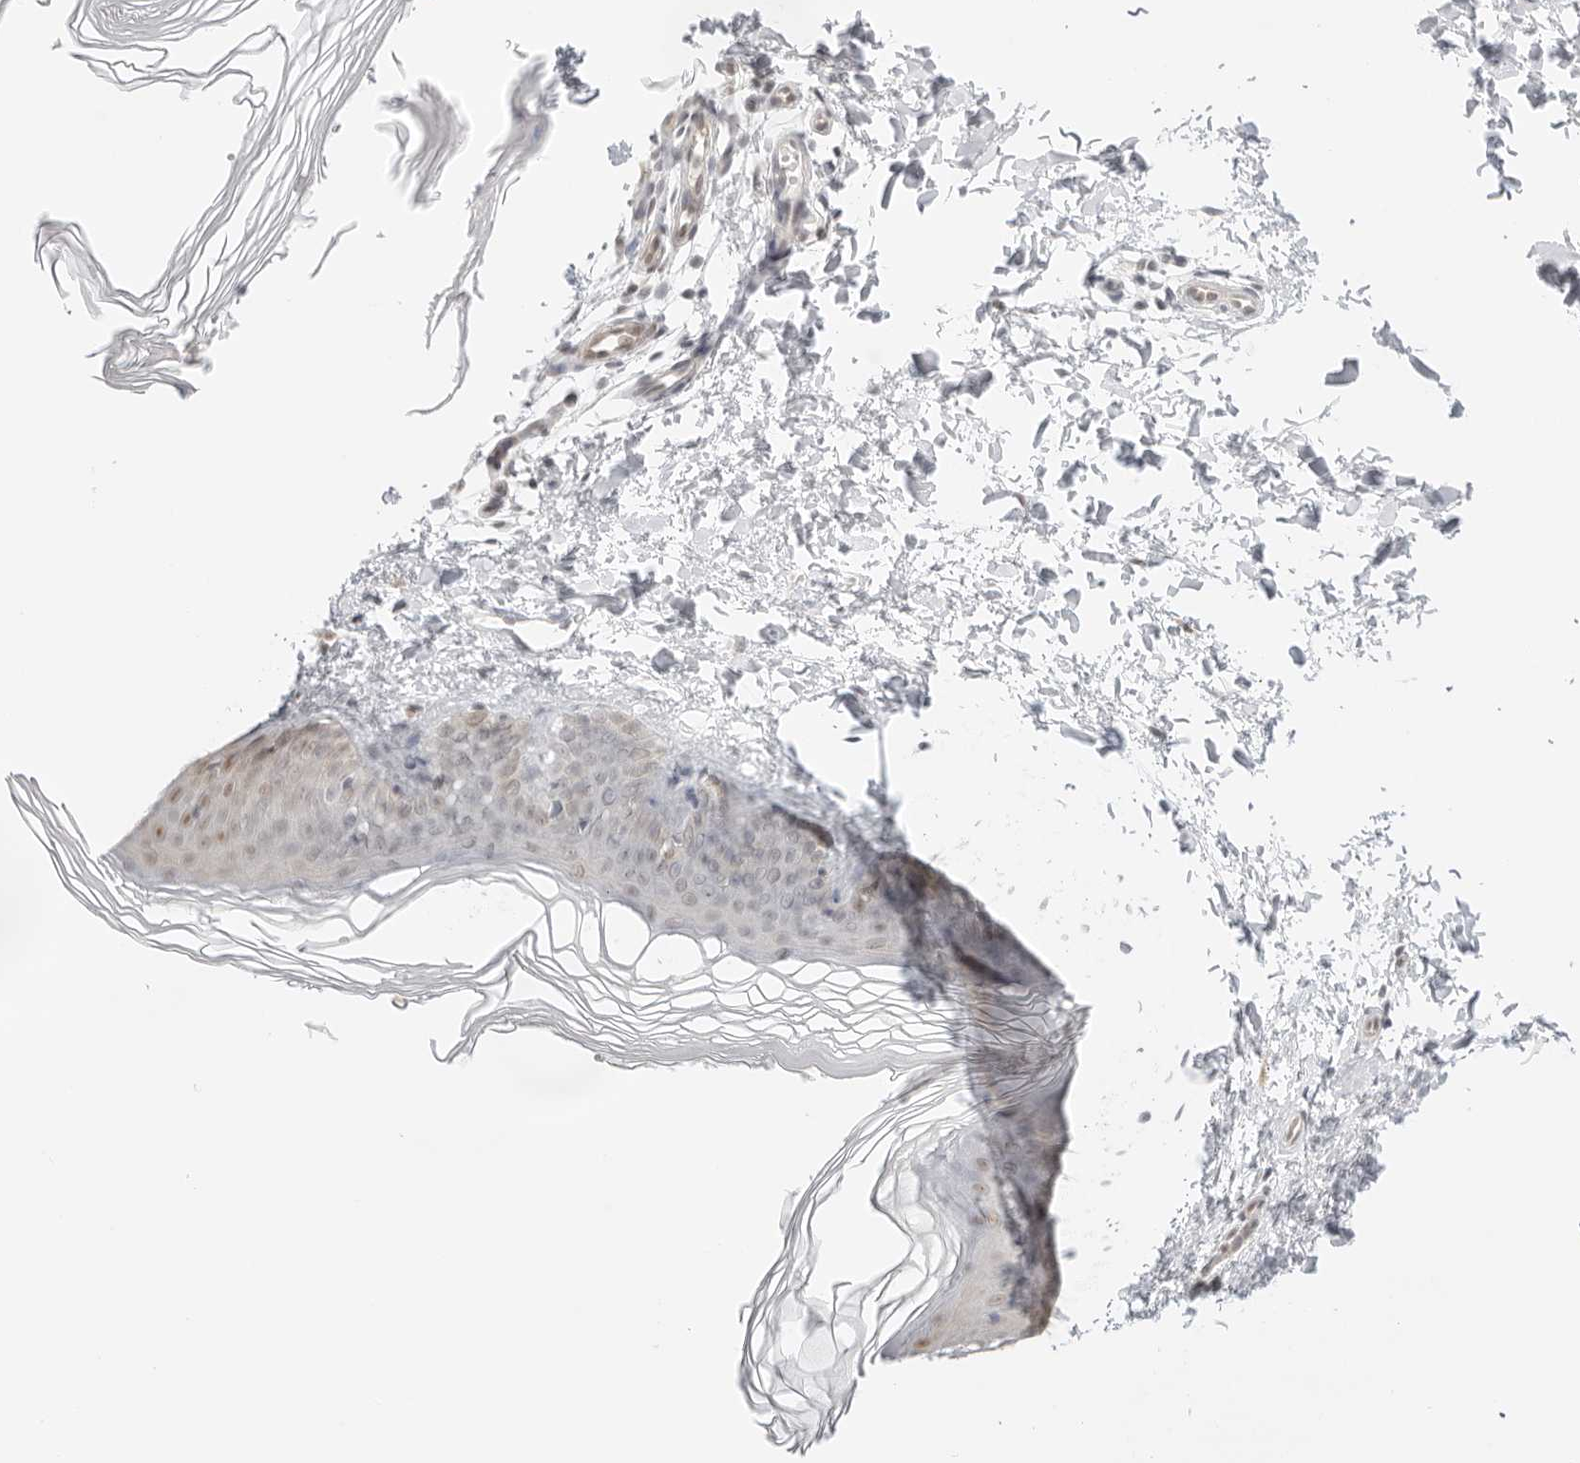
{"staining": {"intensity": "negative", "quantity": "none", "location": "none"}, "tissue": "skin", "cell_type": "Fibroblasts", "image_type": "normal", "snomed": [{"axis": "morphology", "description": "Normal tissue, NOS"}, {"axis": "topography", "description": "Skin"}], "caption": "The IHC histopathology image has no significant staining in fibroblasts of skin.", "gene": "MED18", "patient": {"sex": "female", "age": 27}}